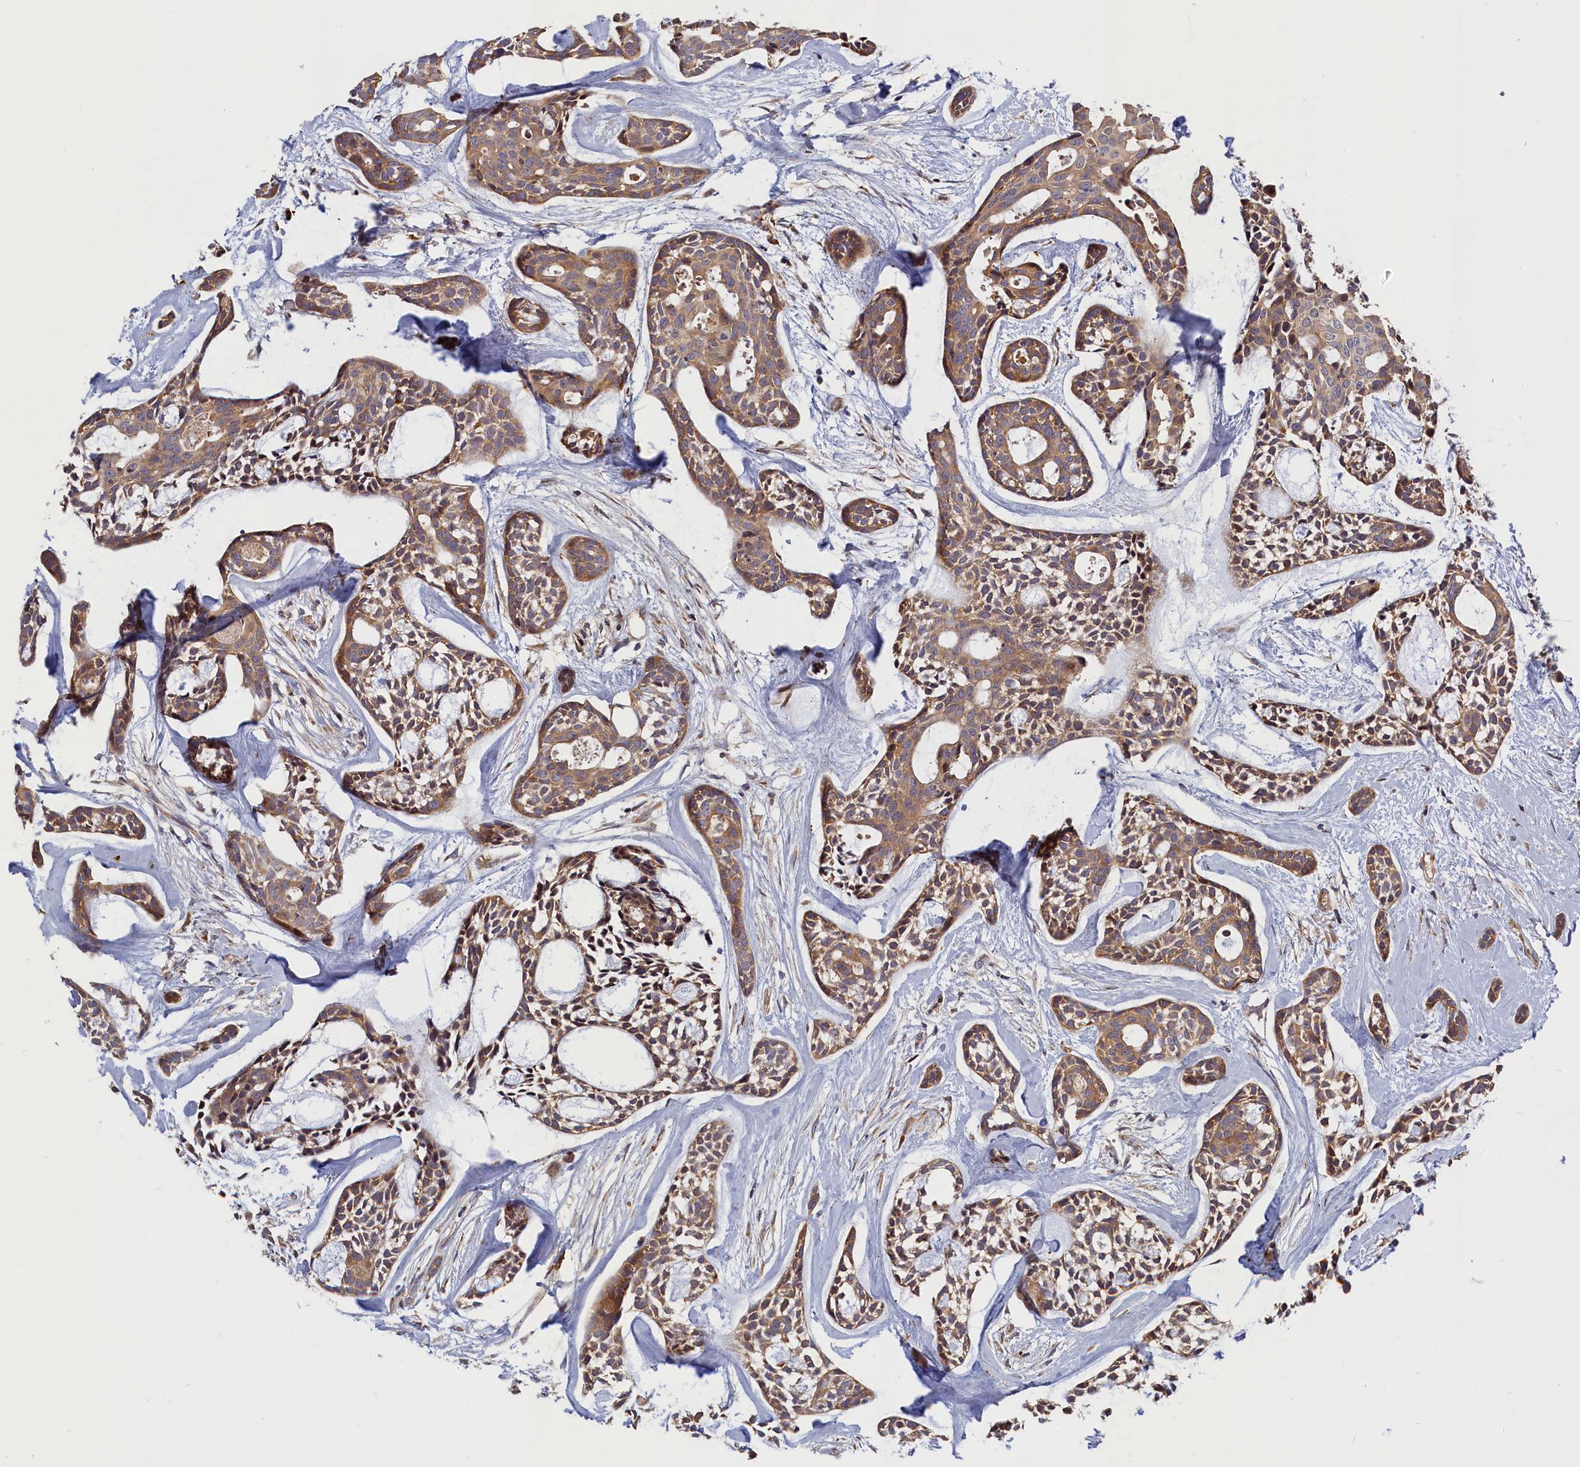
{"staining": {"intensity": "moderate", "quantity": ">75%", "location": "cytoplasmic/membranous"}, "tissue": "head and neck cancer", "cell_type": "Tumor cells", "image_type": "cancer", "snomed": [{"axis": "morphology", "description": "Adenocarcinoma, NOS"}, {"axis": "topography", "description": "Subcutis"}, {"axis": "topography", "description": "Head-Neck"}], "caption": "Head and neck cancer (adenocarcinoma) stained for a protein (brown) reveals moderate cytoplasmic/membranous positive positivity in approximately >75% of tumor cells.", "gene": "CEP44", "patient": {"sex": "female", "age": 73}}